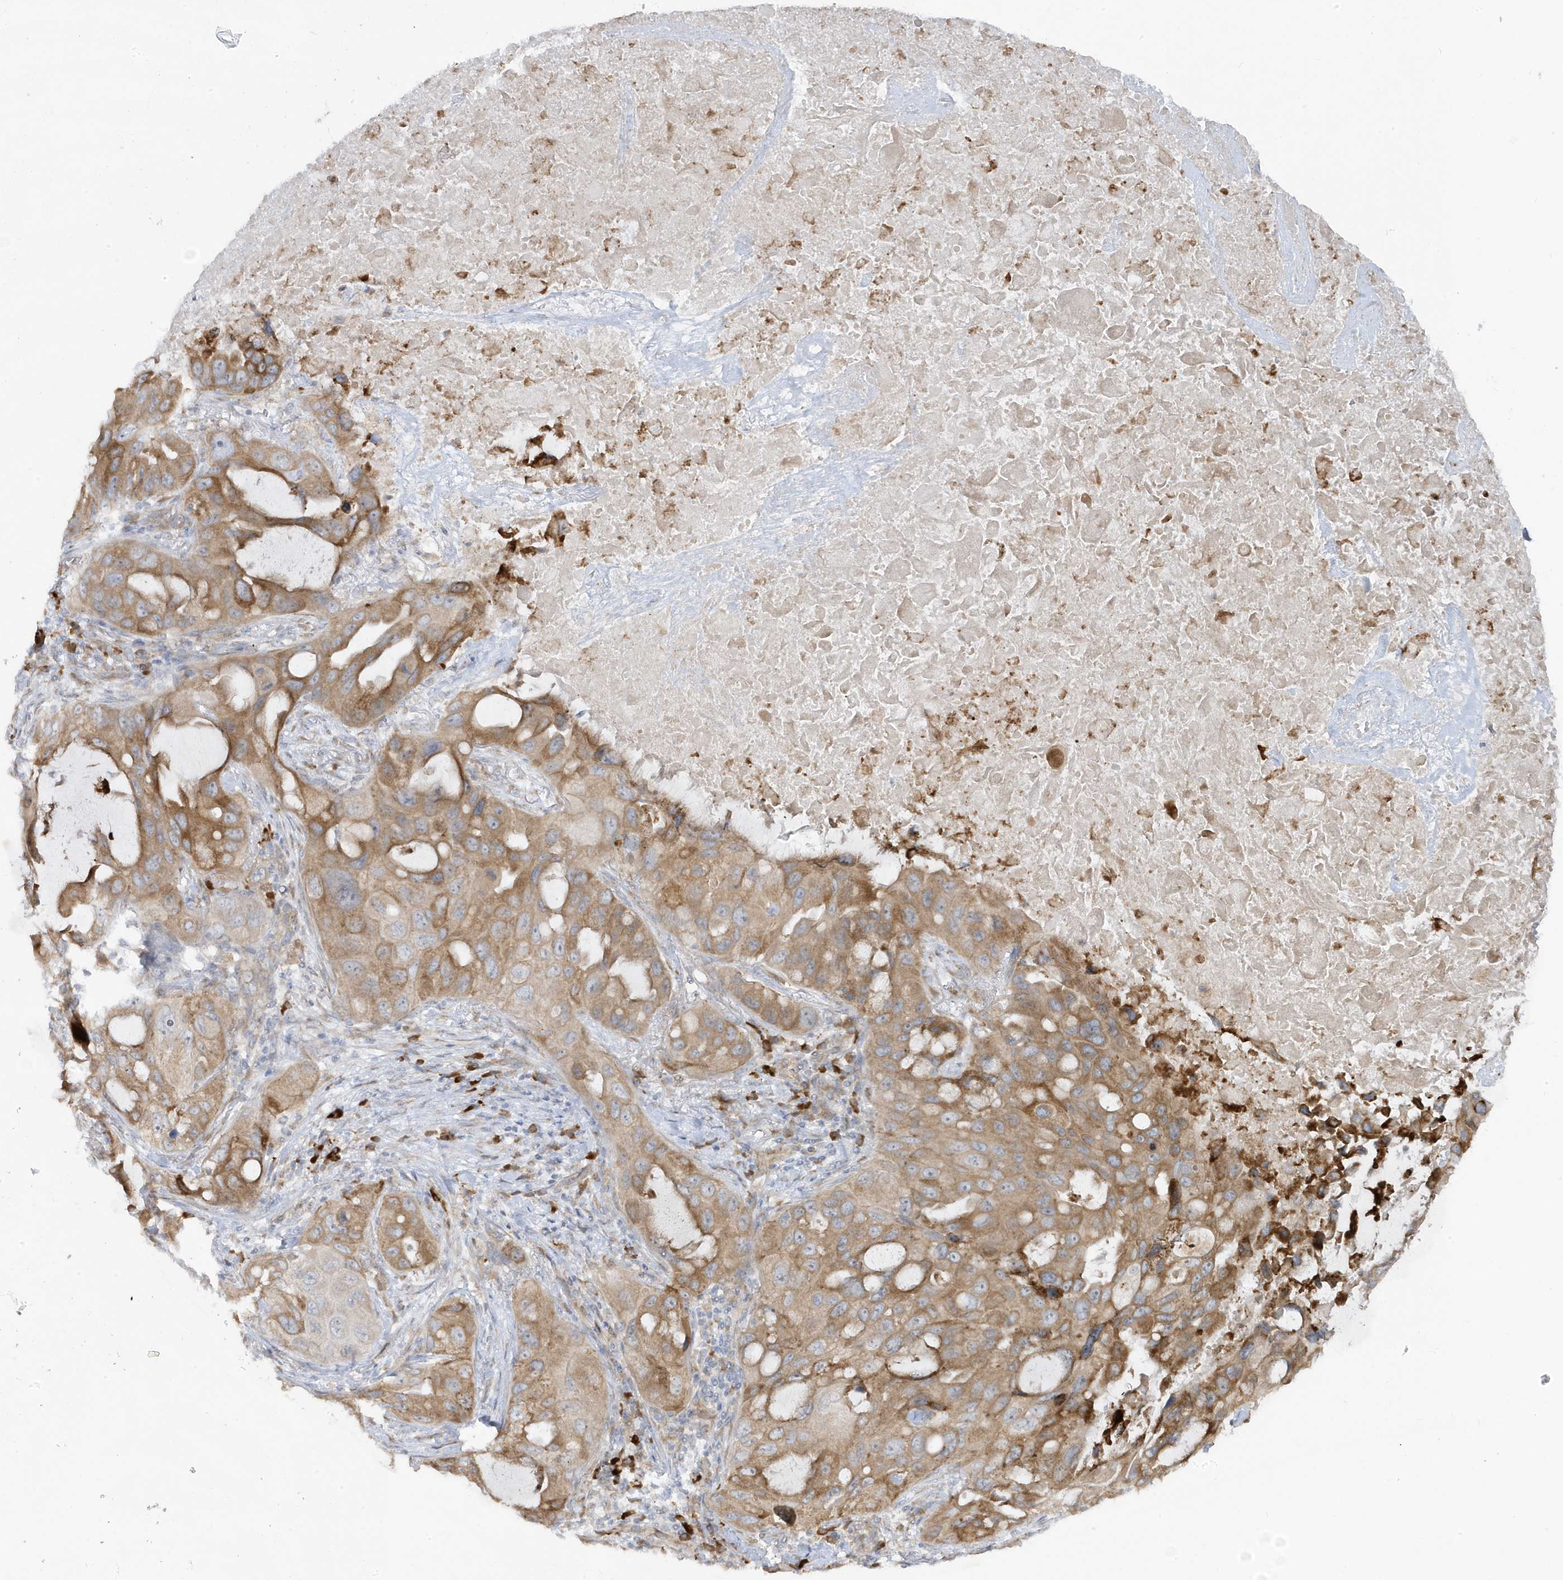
{"staining": {"intensity": "moderate", "quantity": ">75%", "location": "cytoplasmic/membranous"}, "tissue": "lung cancer", "cell_type": "Tumor cells", "image_type": "cancer", "snomed": [{"axis": "morphology", "description": "Squamous cell carcinoma, NOS"}, {"axis": "topography", "description": "Lung"}], "caption": "Moderate cytoplasmic/membranous positivity for a protein is seen in about >75% of tumor cells of squamous cell carcinoma (lung) using immunohistochemistry.", "gene": "ZNF654", "patient": {"sex": "female", "age": 73}}